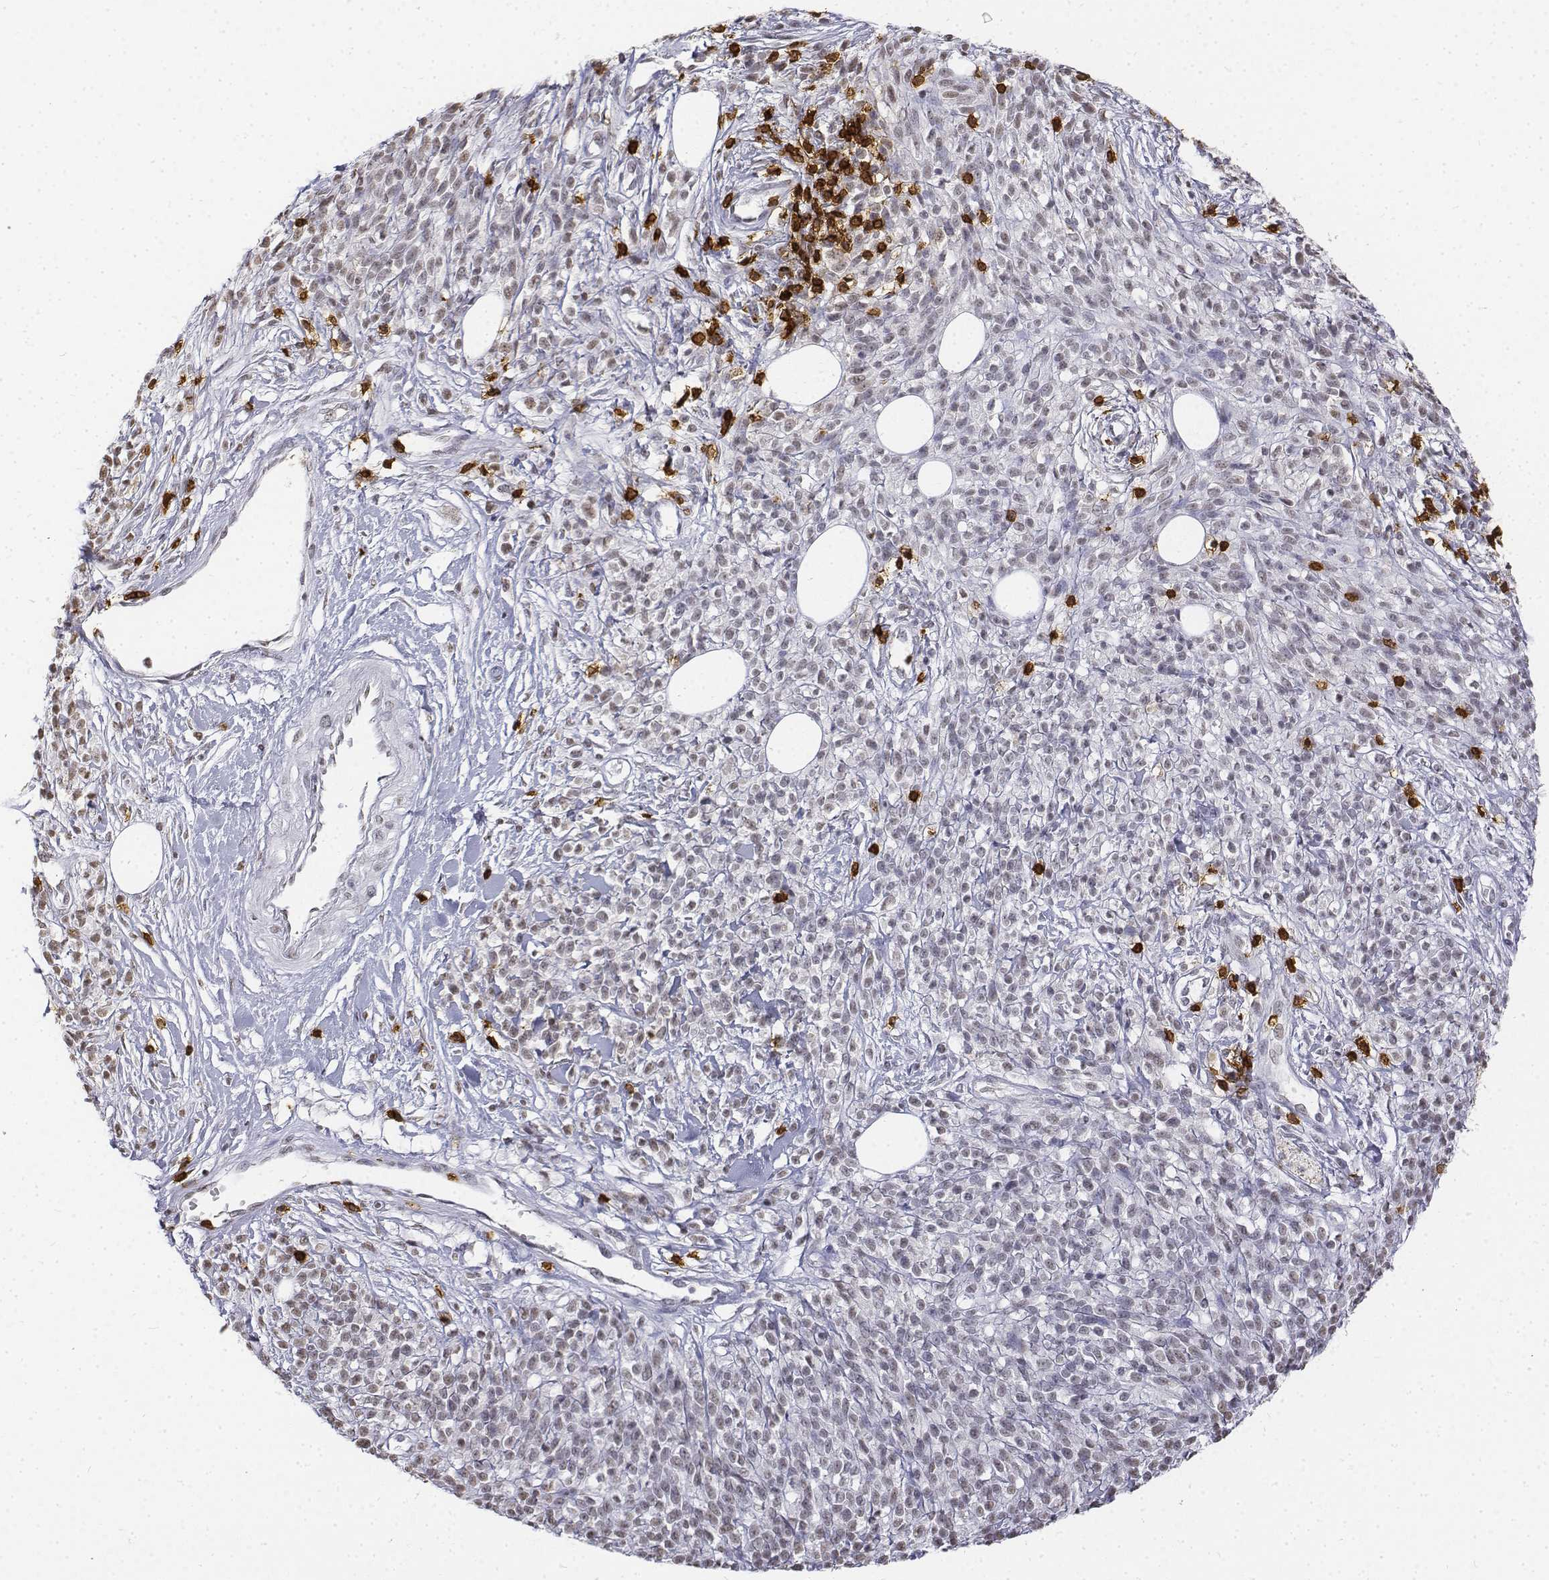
{"staining": {"intensity": "negative", "quantity": "none", "location": "none"}, "tissue": "melanoma", "cell_type": "Tumor cells", "image_type": "cancer", "snomed": [{"axis": "morphology", "description": "Malignant melanoma, NOS"}, {"axis": "topography", "description": "Skin"}, {"axis": "topography", "description": "Skin of trunk"}], "caption": "Immunohistochemistry (IHC) photomicrograph of neoplastic tissue: malignant melanoma stained with DAB (3,3'-diaminobenzidine) demonstrates no significant protein expression in tumor cells.", "gene": "CD3E", "patient": {"sex": "male", "age": 74}}